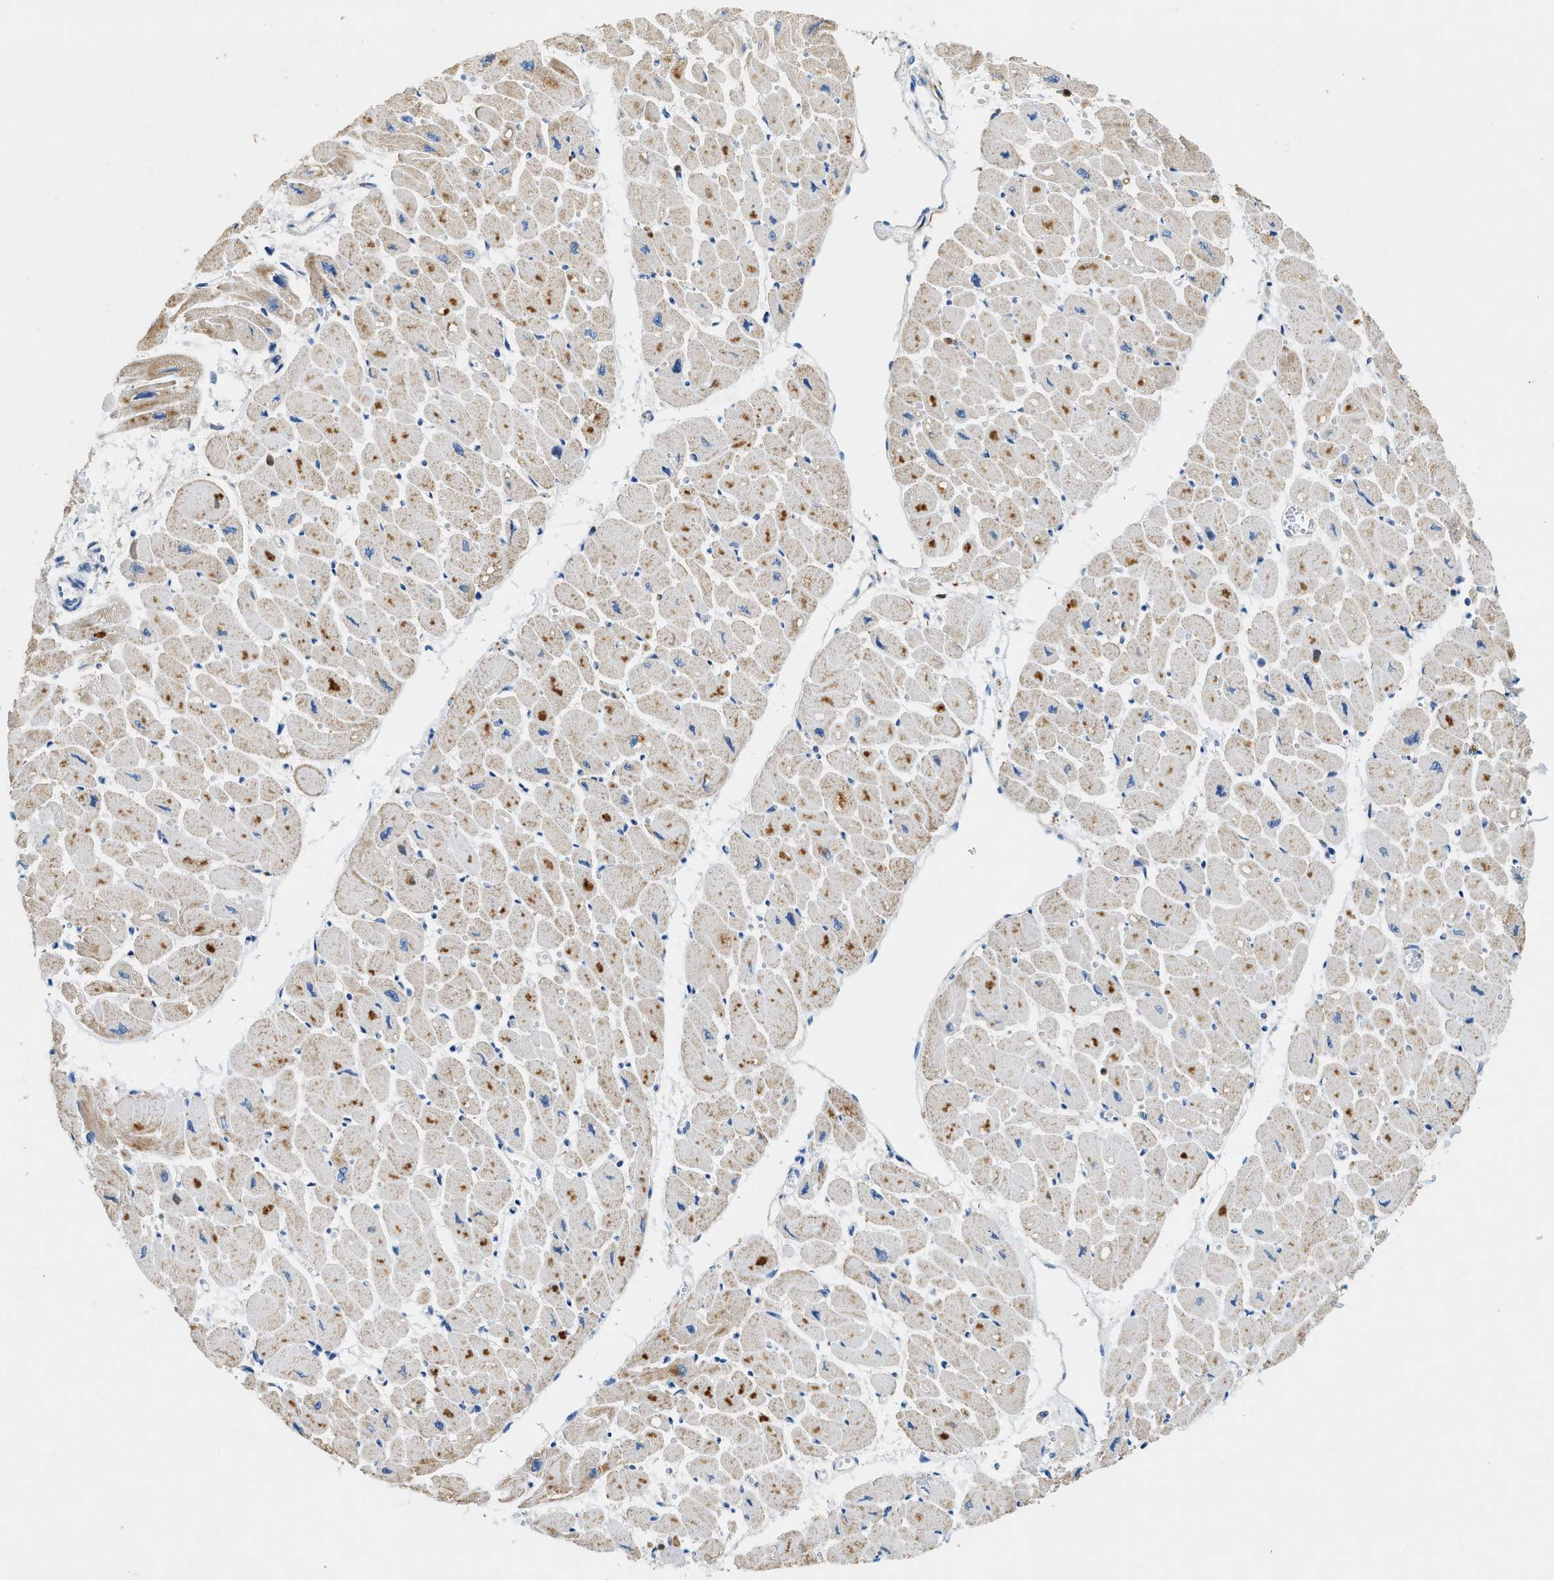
{"staining": {"intensity": "moderate", "quantity": "25%-75%", "location": "cytoplasmic/membranous"}, "tissue": "heart muscle", "cell_type": "Cardiomyocytes", "image_type": "normal", "snomed": [{"axis": "morphology", "description": "Normal tissue, NOS"}, {"axis": "topography", "description": "Heart"}], "caption": "Heart muscle stained with immunohistochemistry displays moderate cytoplasmic/membranous staining in about 25%-75% of cardiomyocytes.", "gene": "ZDHHC13", "patient": {"sex": "female", "age": 54}}